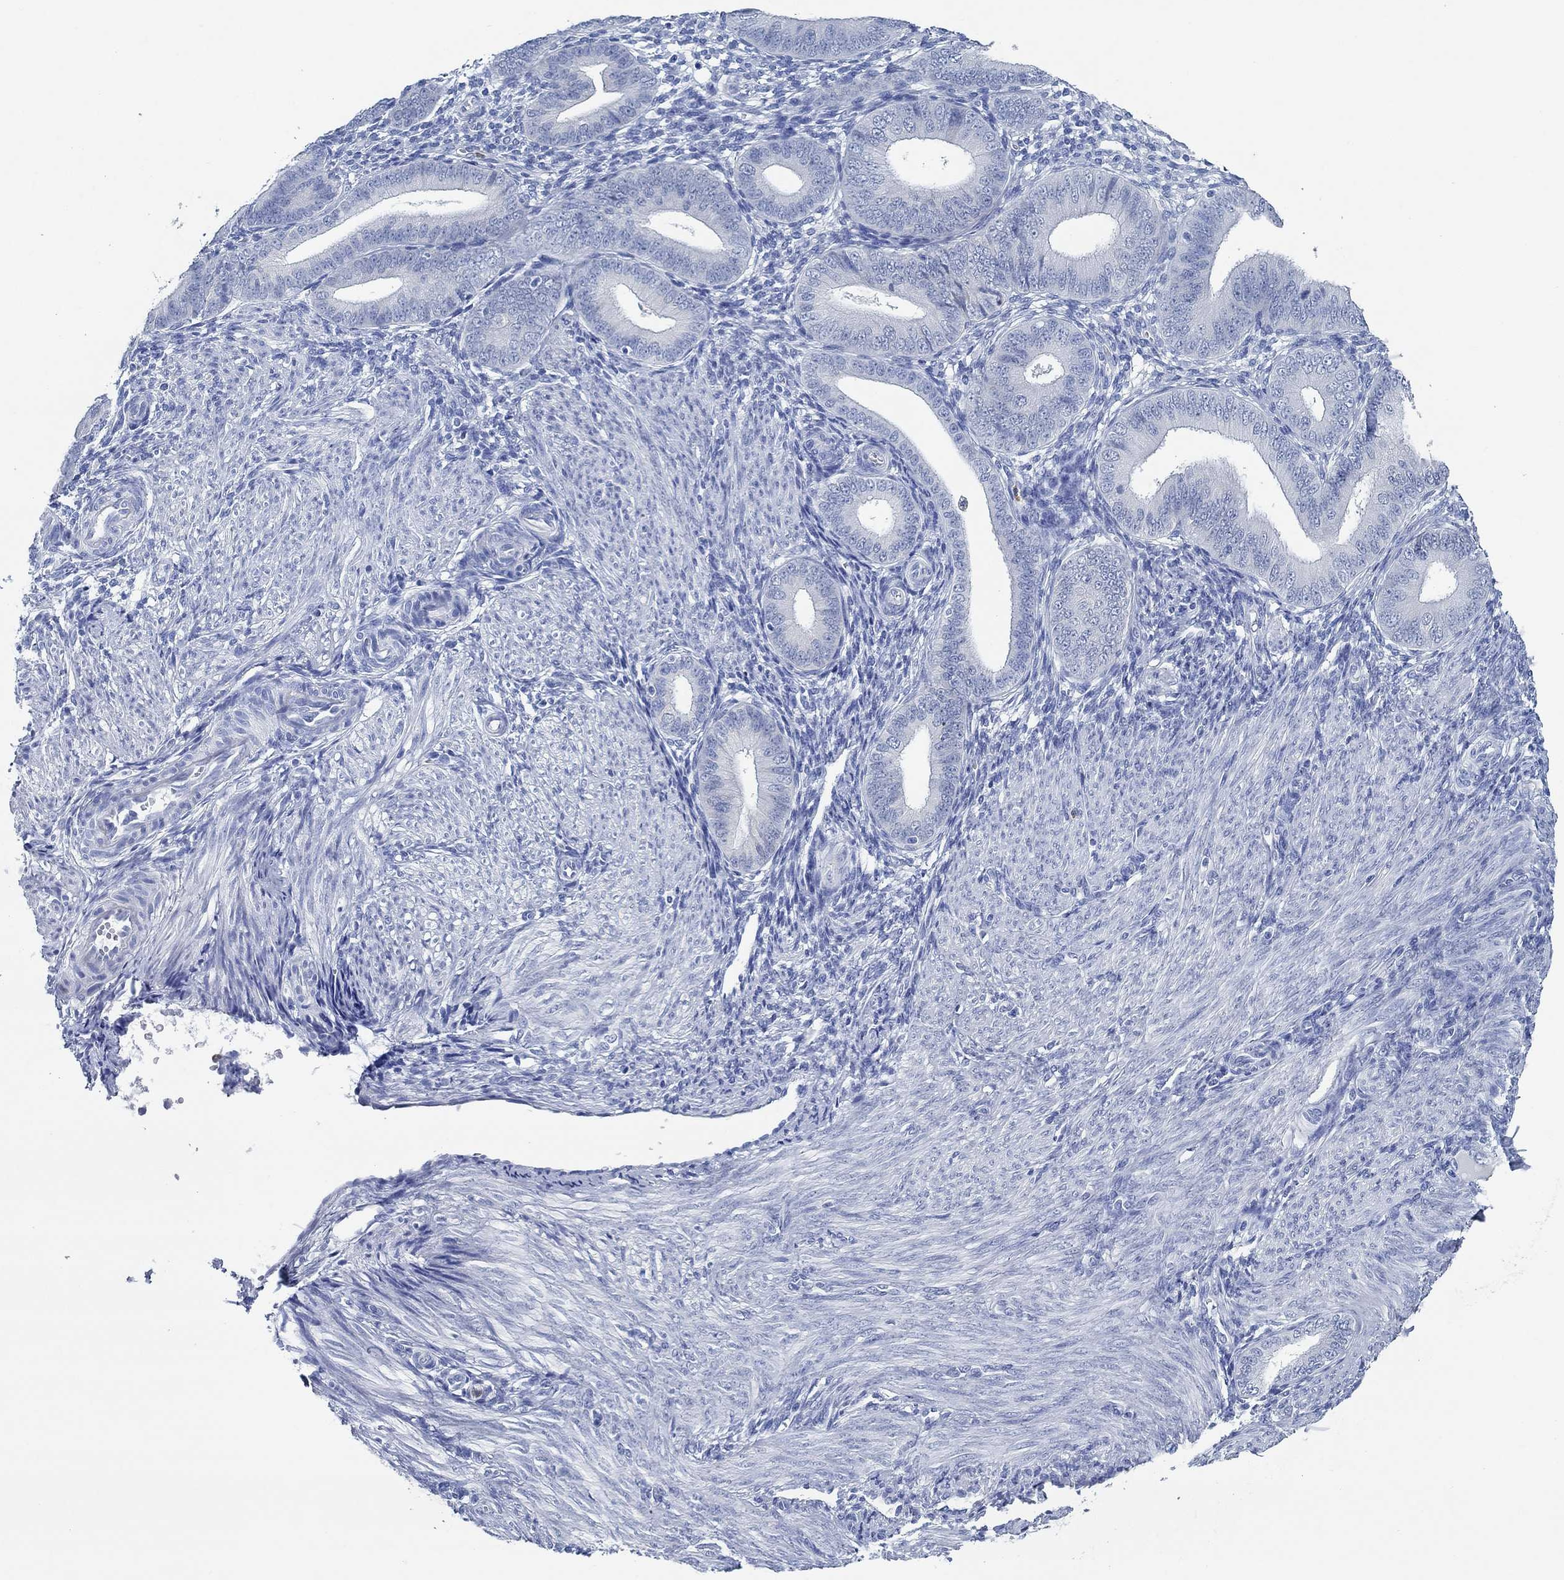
{"staining": {"intensity": "negative", "quantity": "none", "location": "none"}, "tissue": "endometrium", "cell_type": "Cells in endometrial stroma", "image_type": "normal", "snomed": [{"axis": "morphology", "description": "Normal tissue, NOS"}, {"axis": "topography", "description": "Endometrium"}], "caption": "Immunohistochemistry of normal endometrium shows no positivity in cells in endometrial stroma.", "gene": "ZNF671", "patient": {"sex": "female", "age": 39}}